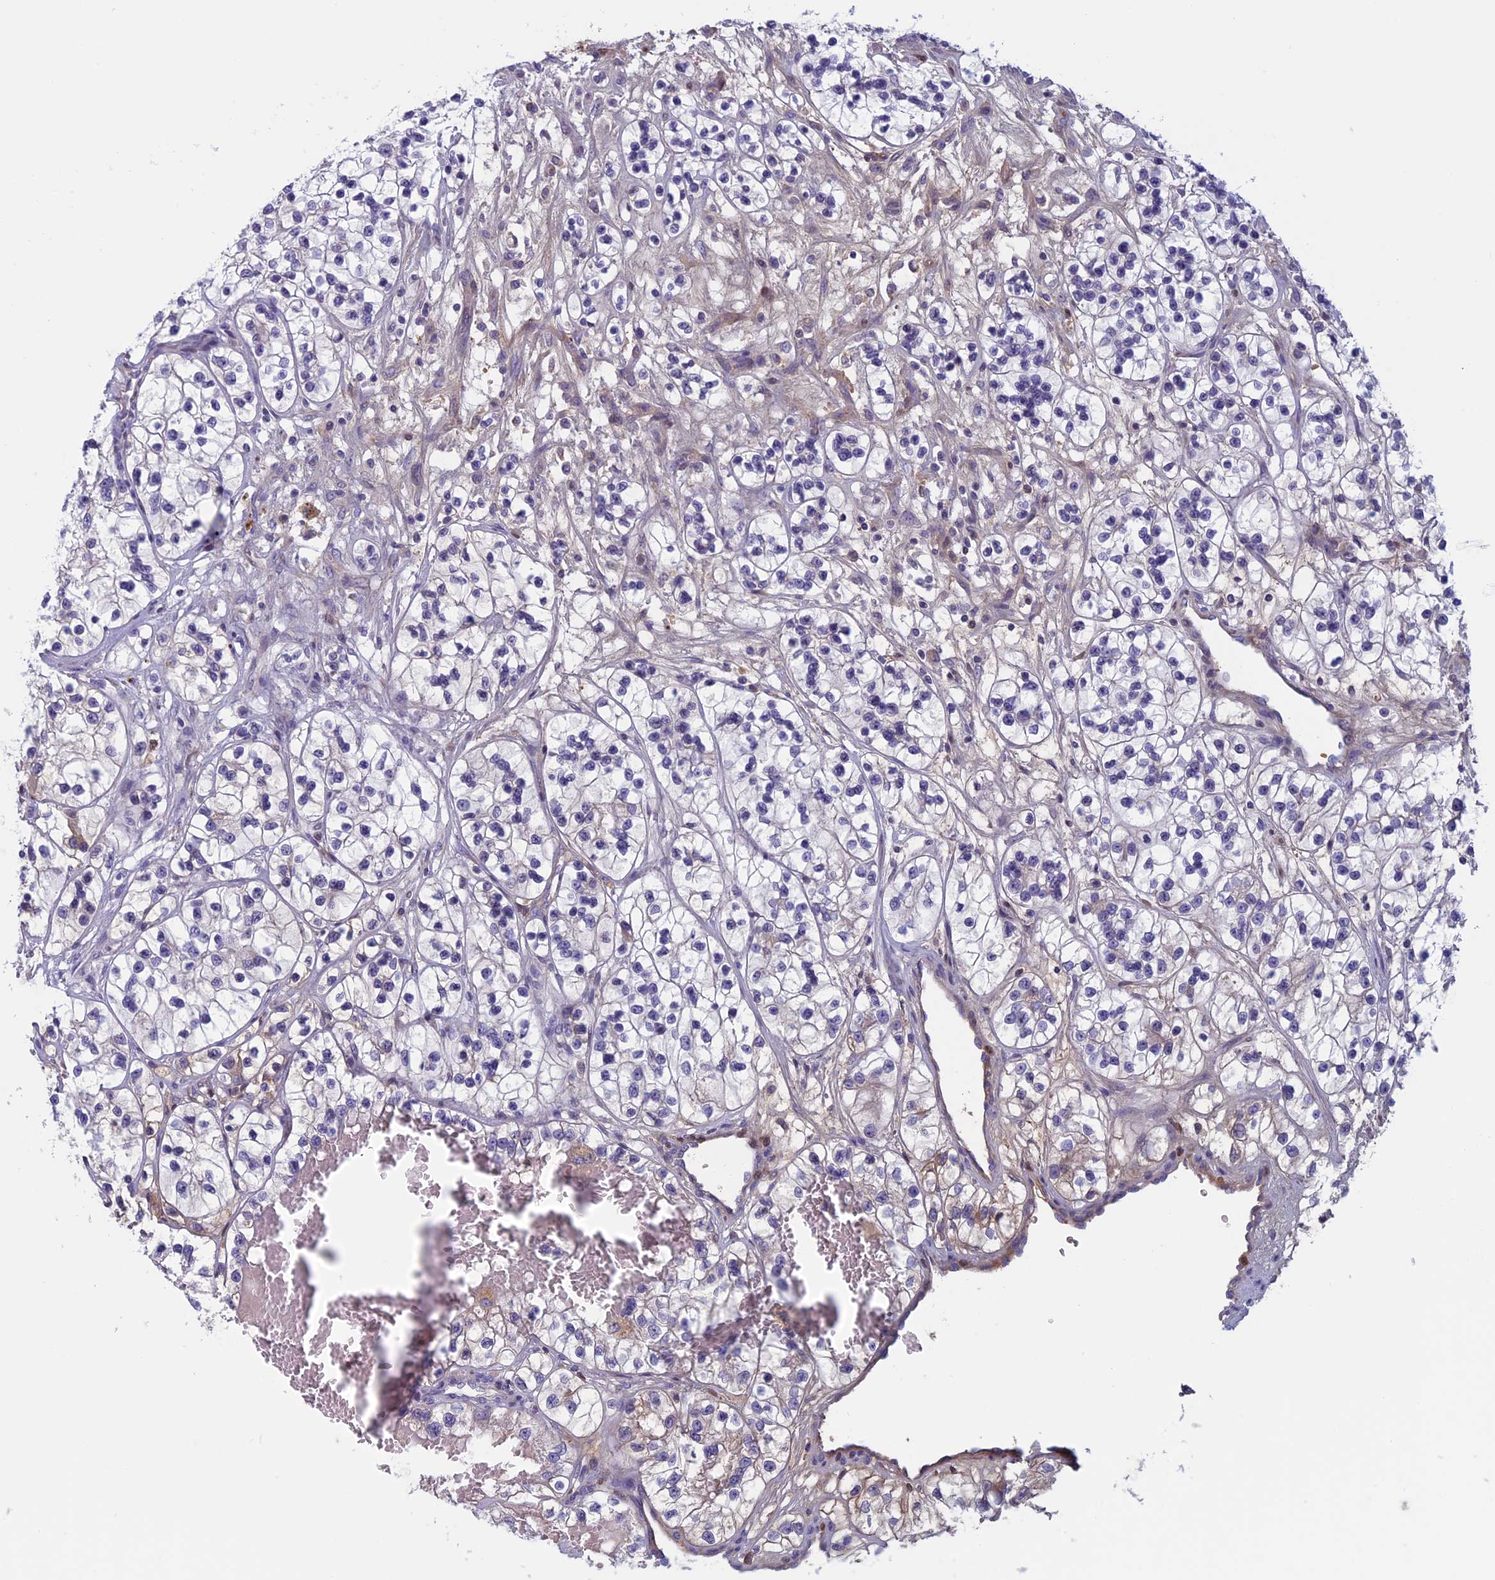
{"staining": {"intensity": "negative", "quantity": "none", "location": "none"}, "tissue": "renal cancer", "cell_type": "Tumor cells", "image_type": "cancer", "snomed": [{"axis": "morphology", "description": "Adenocarcinoma, NOS"}, {"axis": "topography", "description": "Kidney"}], "caption": "High power microscopy micrograph of an immunohistochemistry photomicrograph of renal cancer (adenocarcinoma), revealing no significant positivity in tumor cells. Nuclei are stained in blue.", "gene": "ANGPTL2", "patient": {"sex": "female", "age": 57}}